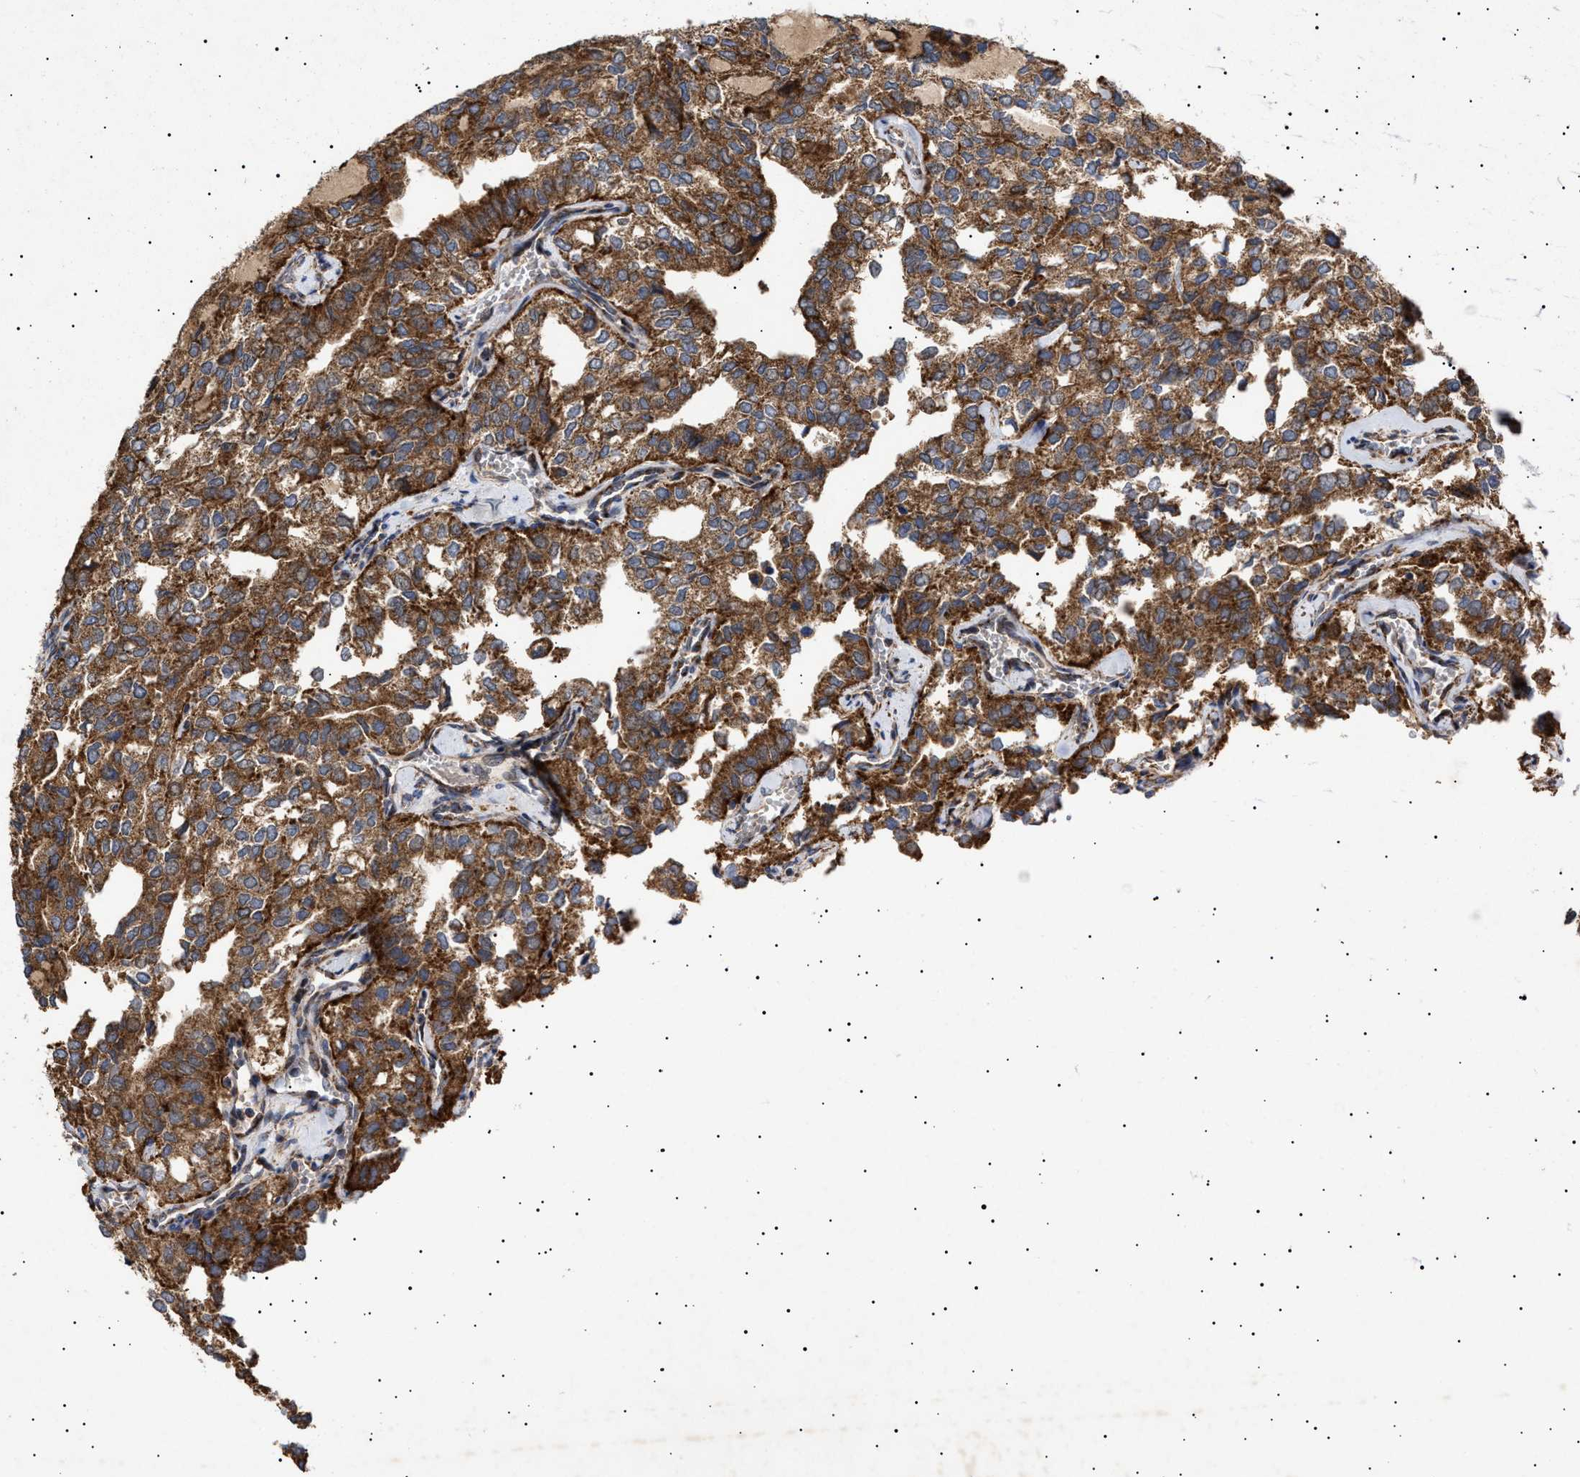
{"staining": {"intensity": "moderate", "quantity": ">75%", "location": "cytoplasmic/membranous"}, "tissue": "thyroid cancer", "cell_type": "Tumor cells", "image_type": "cancer", "snomed": [{"axis": "morphology", "description": "Follicular adenoma carcinoma, NOS"}, {"axis": "topography", "description": "Thyroid gland"}], "caption": "Protein expression analysis of thyroid cancer (follicular adenoma carcinoma) demonstrates moderate cytoplasmic/membranous expression in approximately >75% of tumor cells. The protein of interest is stained brown, and the nuclei are stained in blue (DAB (3,3'-diaminobenzidine) IHC with brightfield microscopy, high magnification).", "gene": "MRPL10", "patient": {"sex": "male", "age": 75}}